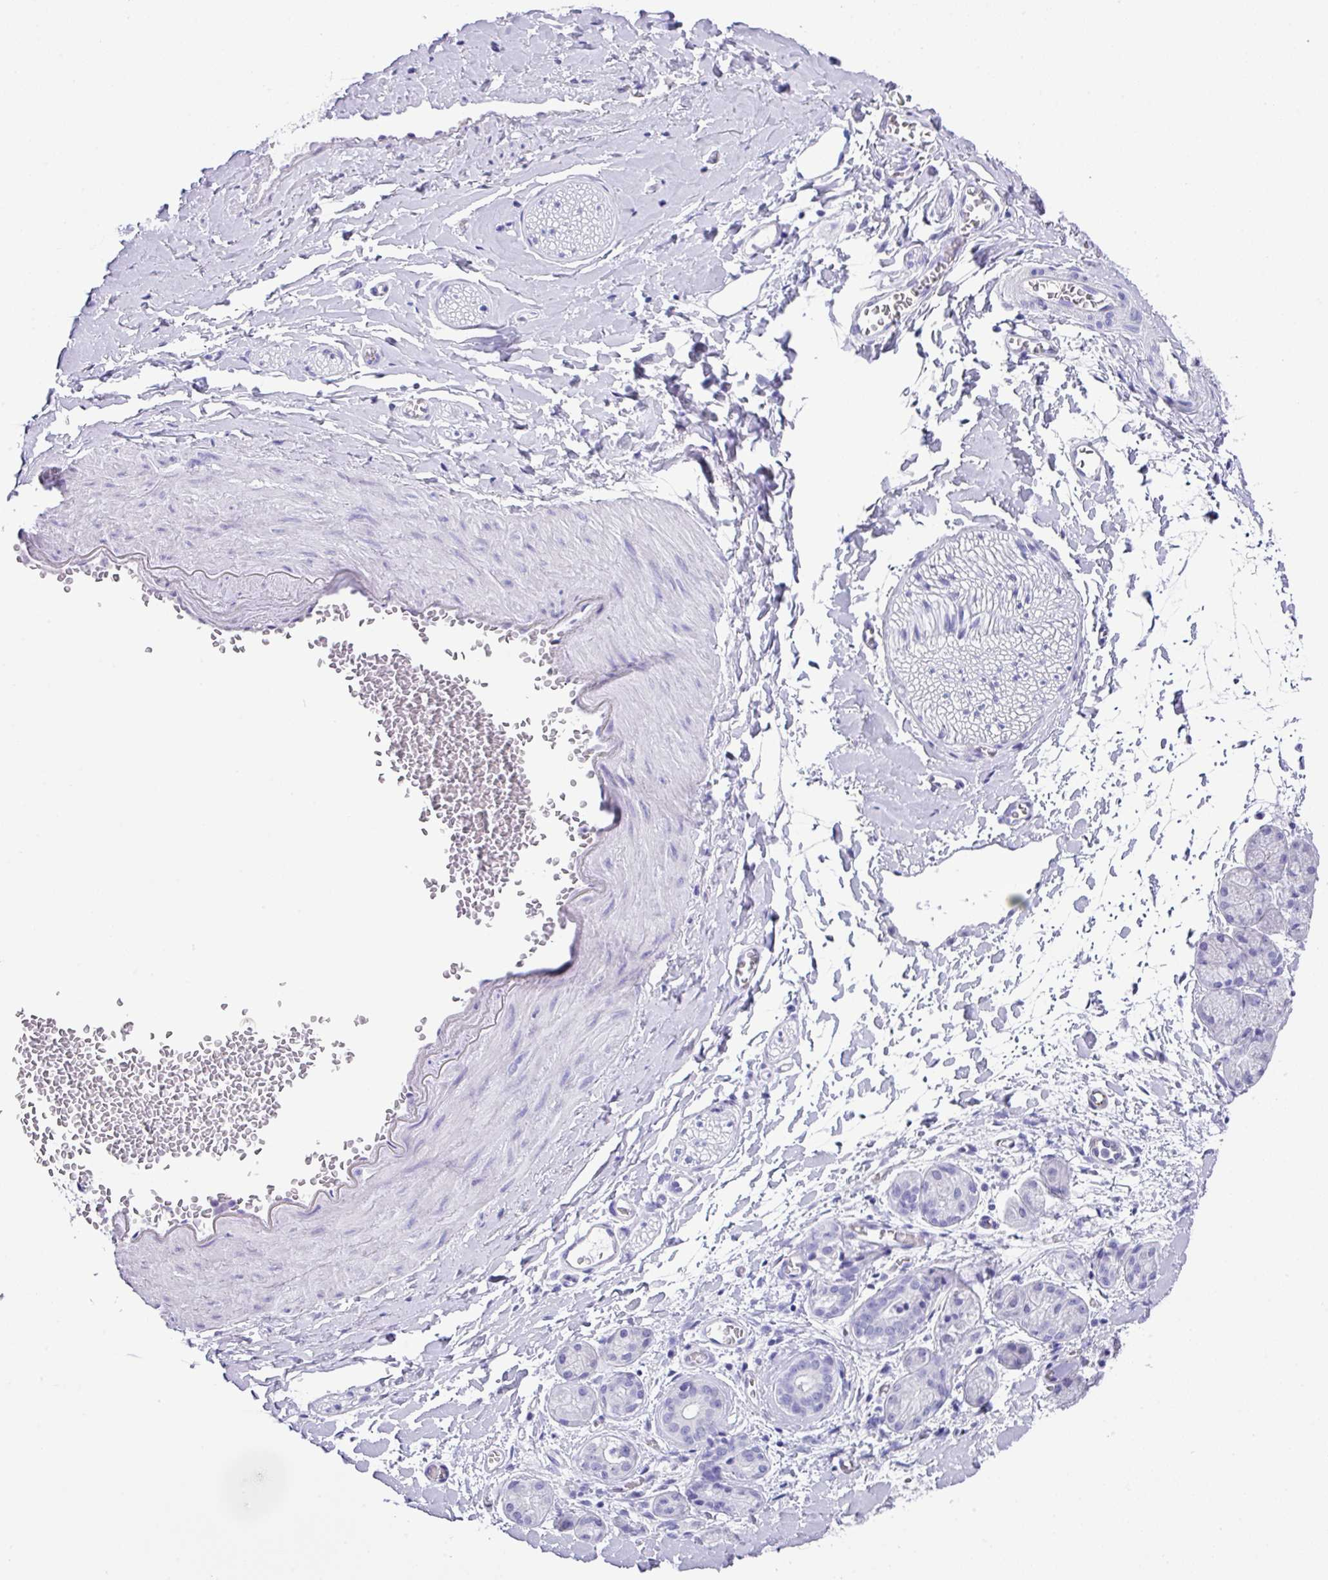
{"staining": {"intensity": "negative", "quantity": "none", "location": "none"}, "tissue": "adipose tissue", "cell_type": "Adipocytes", "image_type": "normal", "snomed": [{"axis": "morphology", "description": "Normal tissue, NOS"}, {"axis": "topography", "description": "Salivary gland"}, {"axis": "topography", "description": "Peripheral nerve tissue"}], "caption": "This is an immunohistochemistry image of normal human adipose tissue. There is no positivity in adipocytes.", "gene": "ZG16", "patient": {"sex": "female", "age": 24}}